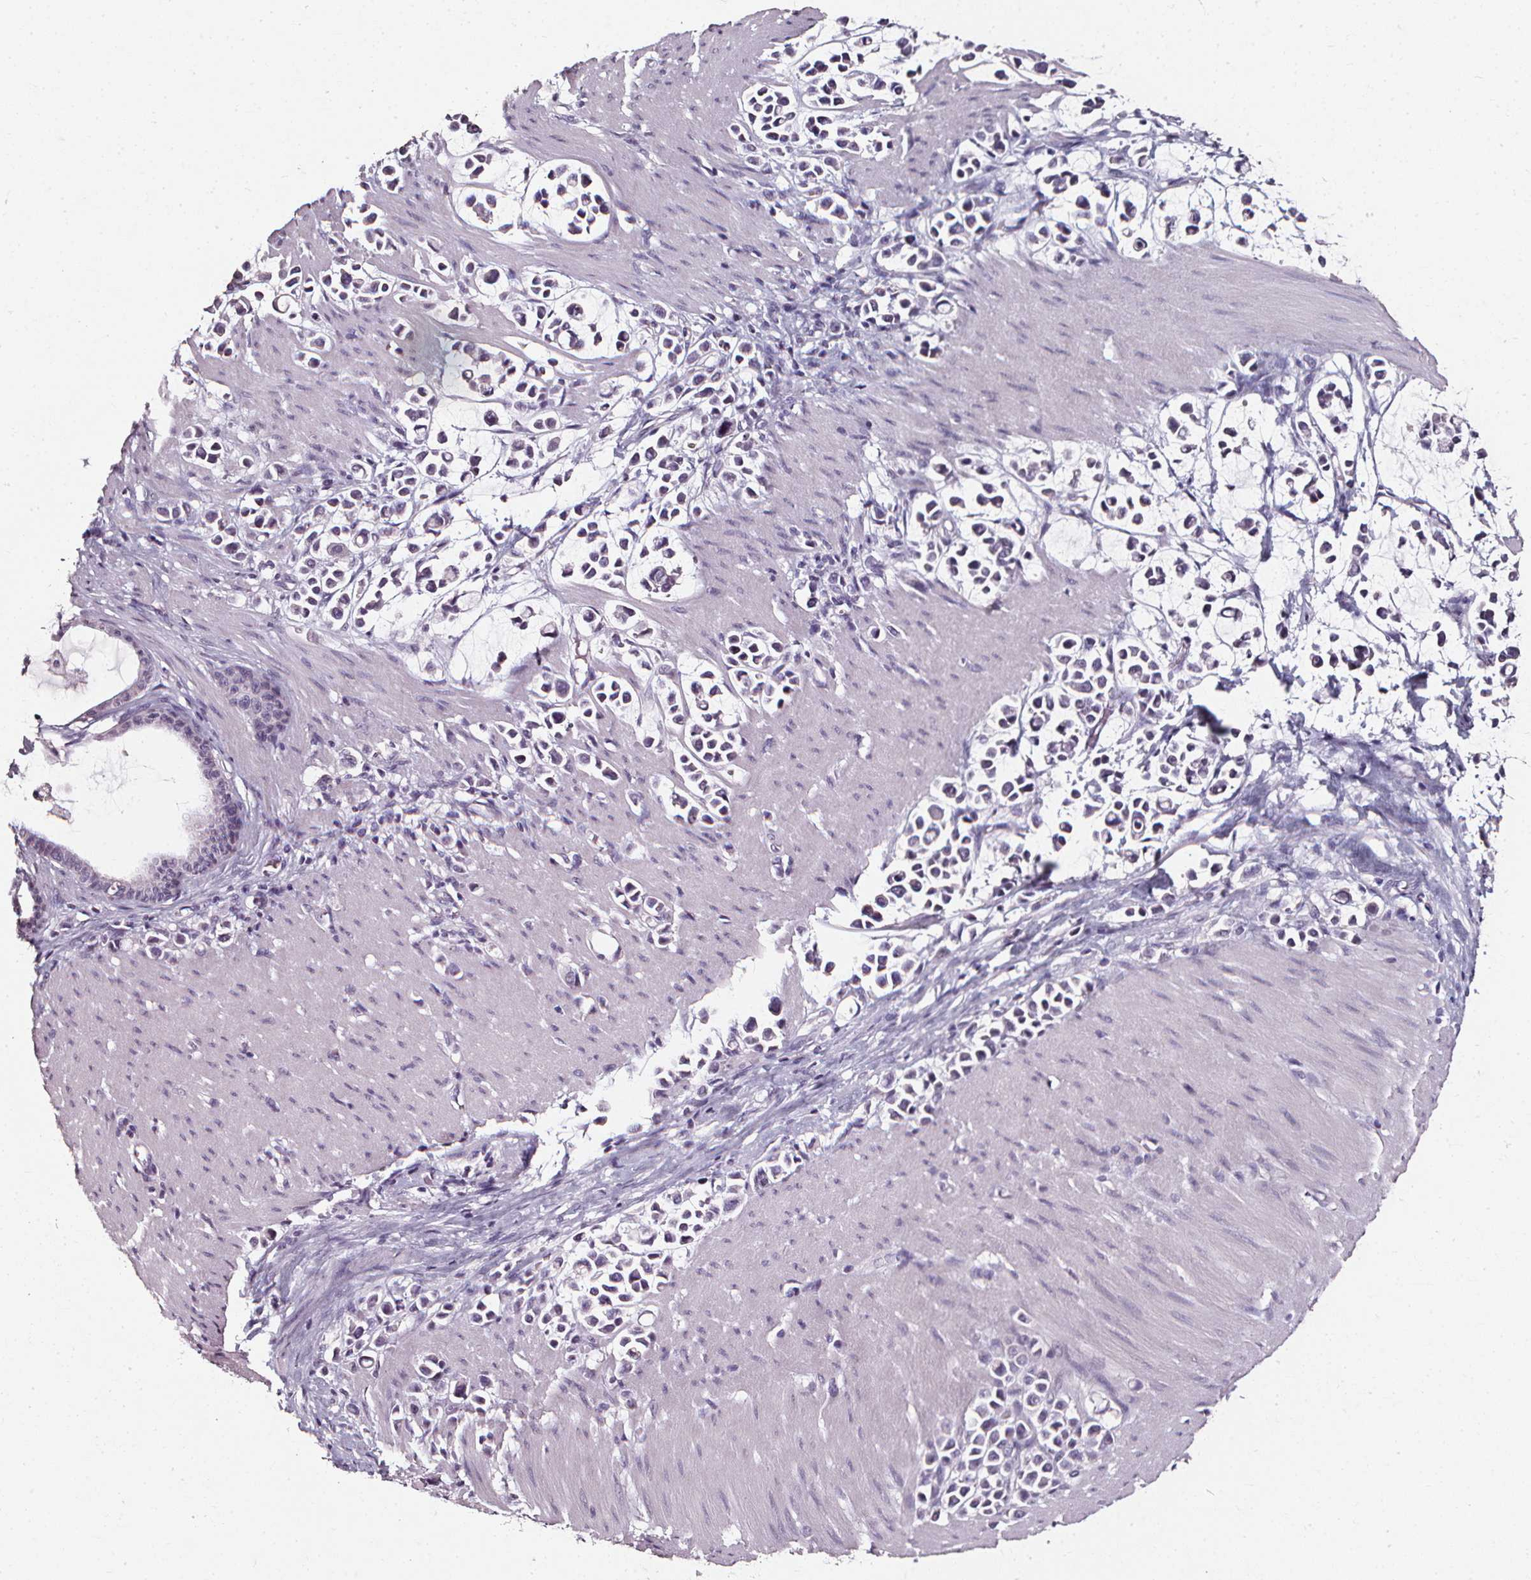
{"staining": {"intensity": "negative", "quantity": "none", "location": "none"}, "tissue": "stomach cancer", "cell_type": "Tumor cells", "image_type": "cancer", "snomed": [{"axis": "morphology", "description": "Adenocarcinoma, NOS"}, {"axis": "topography", "description": "Stomach"}], "caption": "Tumor cells show no significant protein positivity in stomach adenocarcinoma.", "gene": "DEFA5", "patient": {"sex": "male", "age": 82}}